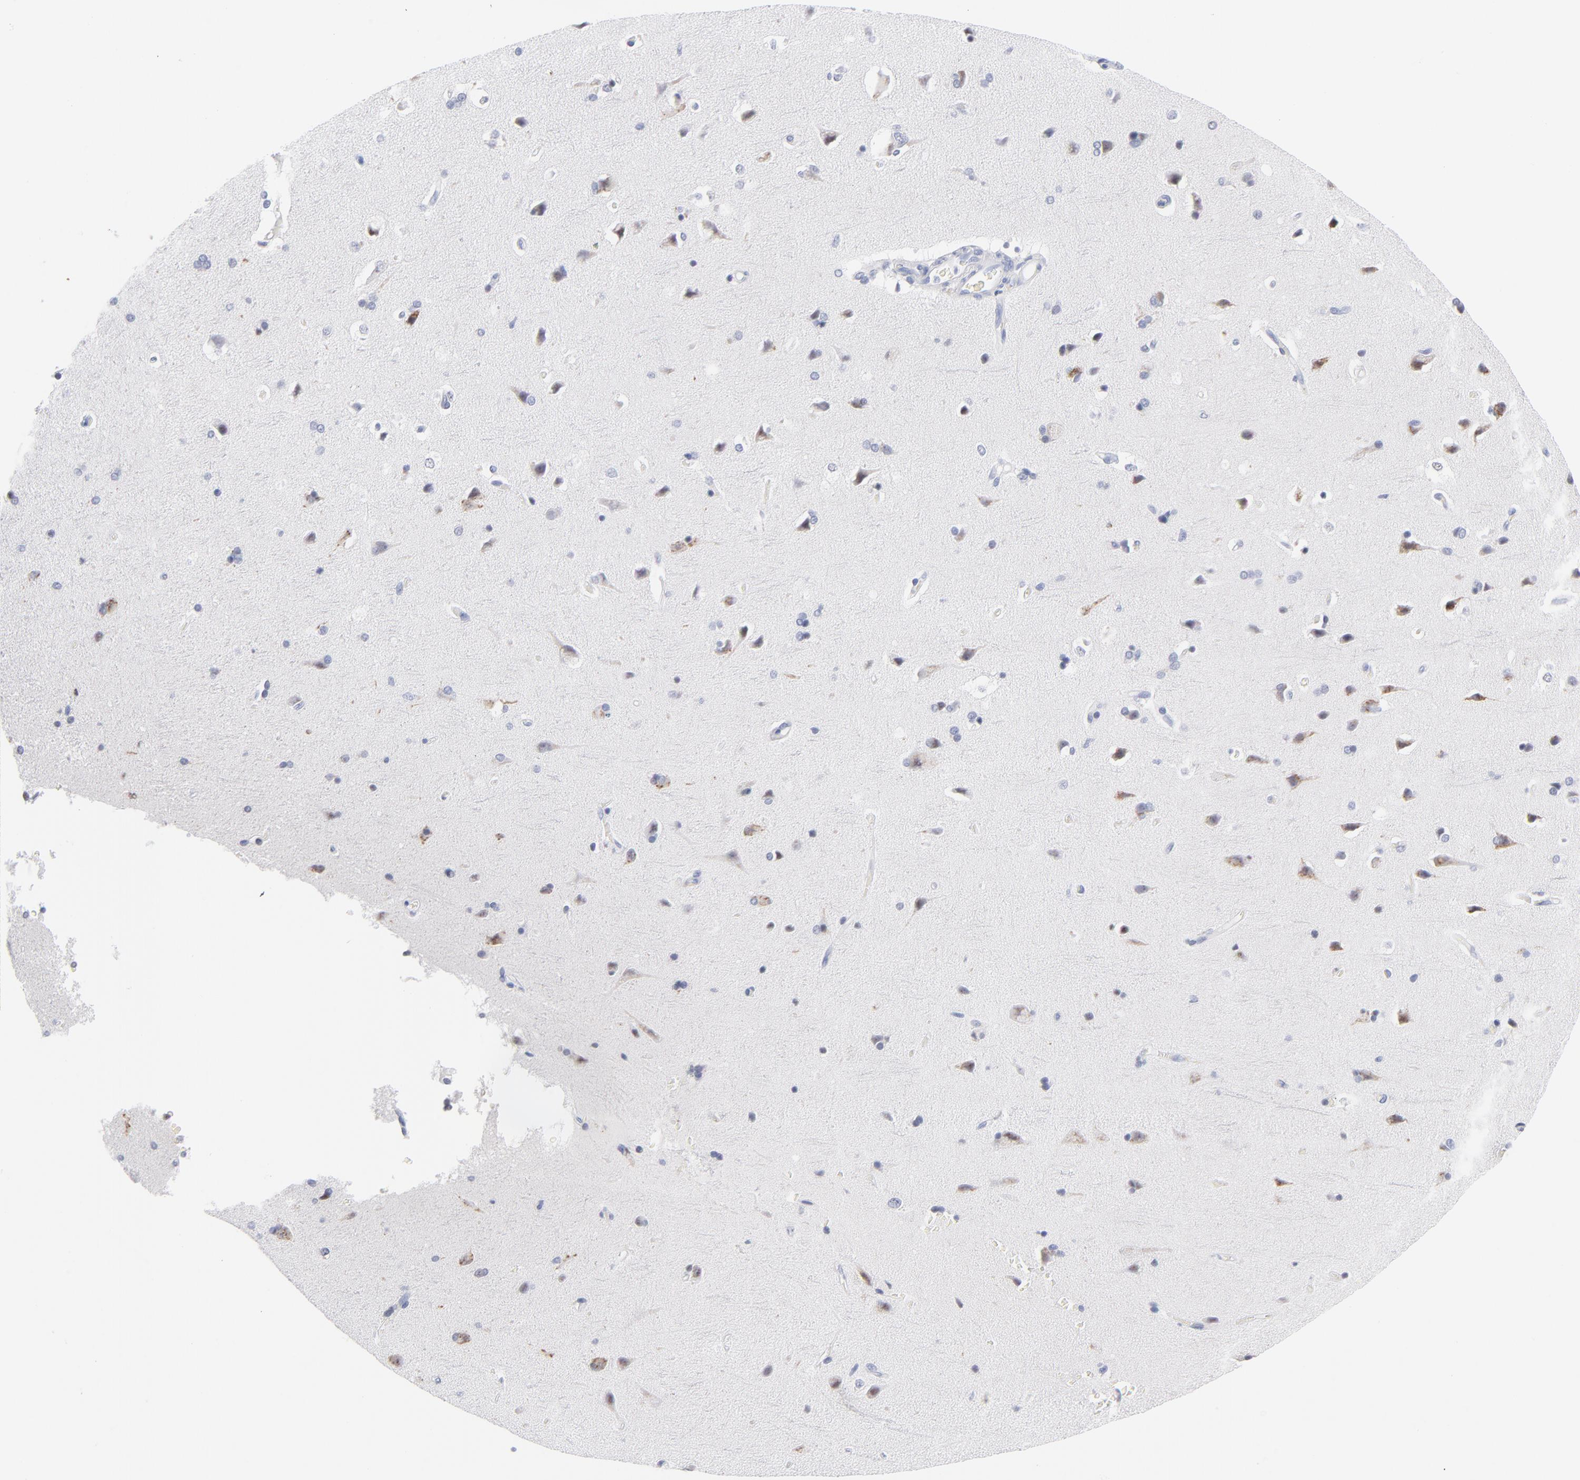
{"staining": {"intensity": "negative", "quantity": "none", "location": "none"}, "tissue": "cerebral cortex", "cell_type": "Endothelial cells", "image_type": "normal", "snomed": [{"axis": "morphology", "description": "Normal tissue, NOS"}, {"axis": "topography", "description": "Cerebral cortex"}], "caption": "DAB immunohistochemical staining of benign human cerebral cortex demonstrates no significant staining in endothelial cells.", "gene": "KHNYN", "patient": {"sex": "male", "age": 62}}